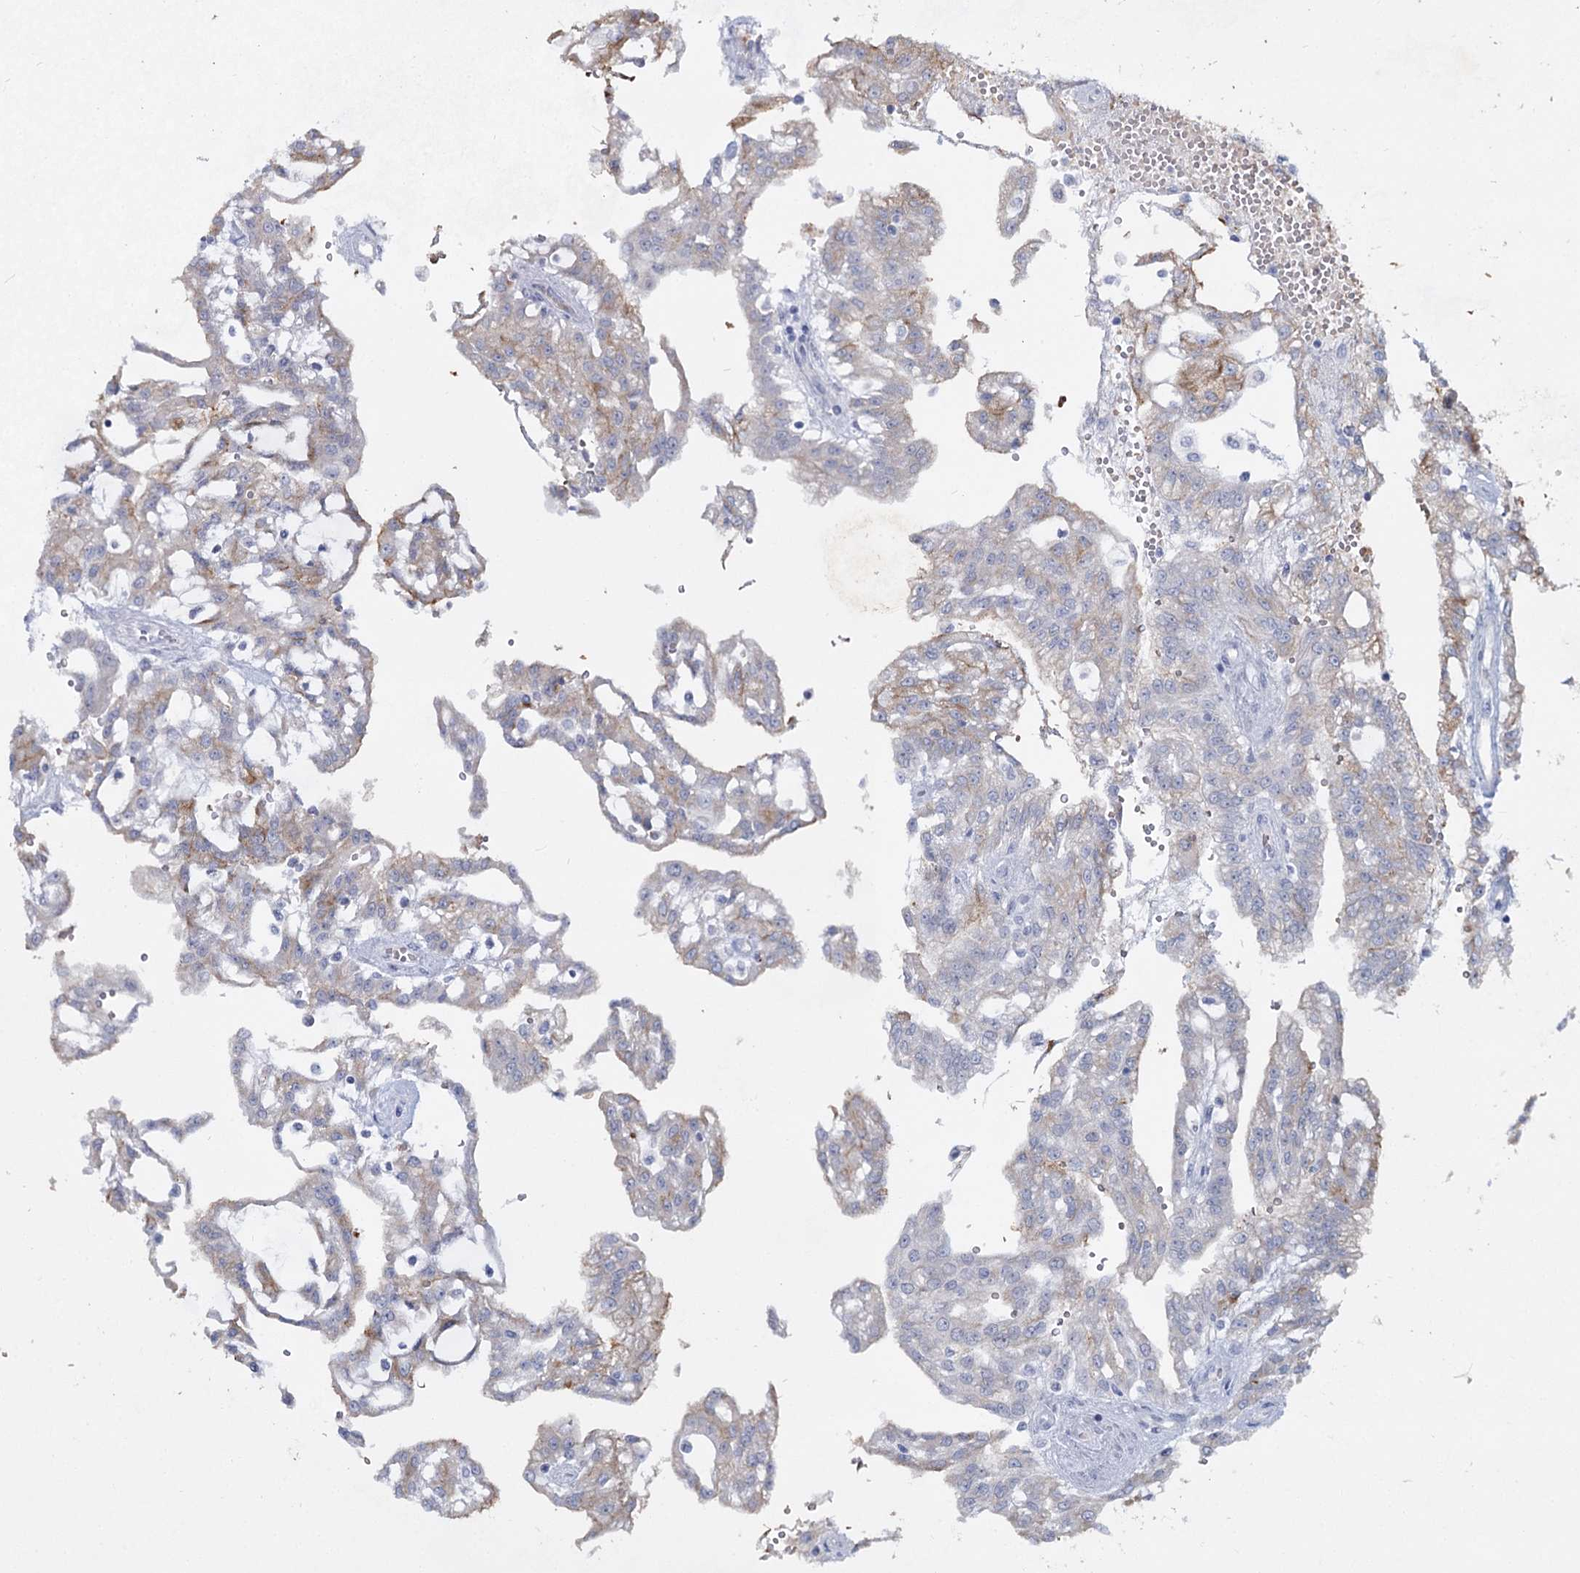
{"staining": {"intensity": "weak", "quantity": "<25%", "location": "cytoplasmic/membranous"}, "tissue": "renal cancer", "cell_type": "Tumor cells", "image_type": "cancer", "snomed": [{"axis": "morphology", "description": "Adenocarcinoma, NOS"}, {"axis": "topography", "description": "Kidney"}], "caption": "DAB immunohistochemical staining of human adenocarcinoma (renal) shows no significant expression in tumor cells.", "gene": "CCDC73", "patient": {"sex": "male", "age": 63}}